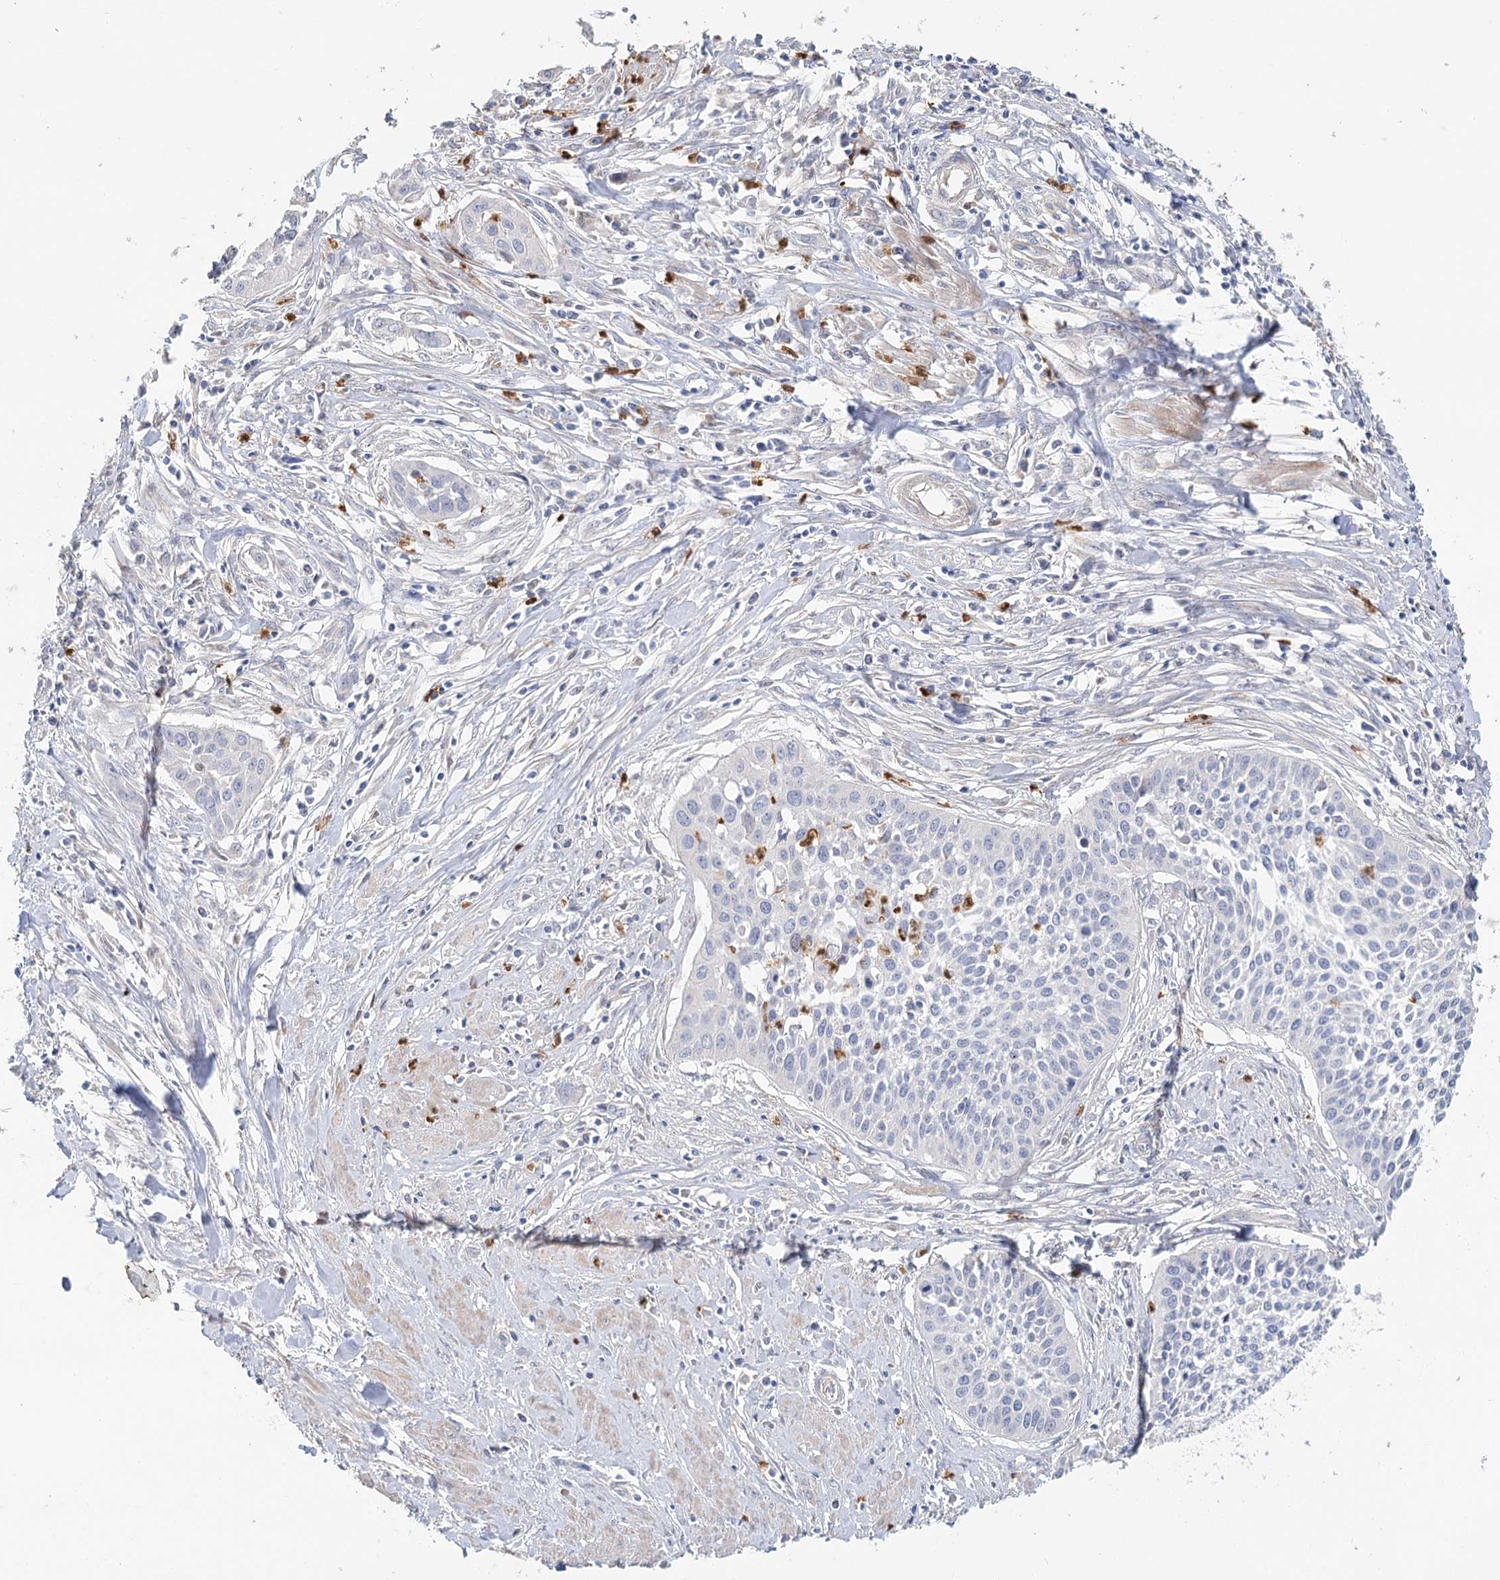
{"staining": {"intensity": "negative", "quantity": "none", "location": "none"}, "tissue": "cervical cancer", "cell_type": "Tumor cells", "image_type": "cancer", "snomed": [{"axis": "morphology", "description": "Squamous cell carcinoma, NOS"}, {"axis": "topography", "description": "Cervix"}], "caption": "High power microscopy micrograph of an IHC image of cervical cancer, revealing no significant expression in tumor cells.", "gene": "EPB41L5", "patient": {"sex": "female", "age": 34}}